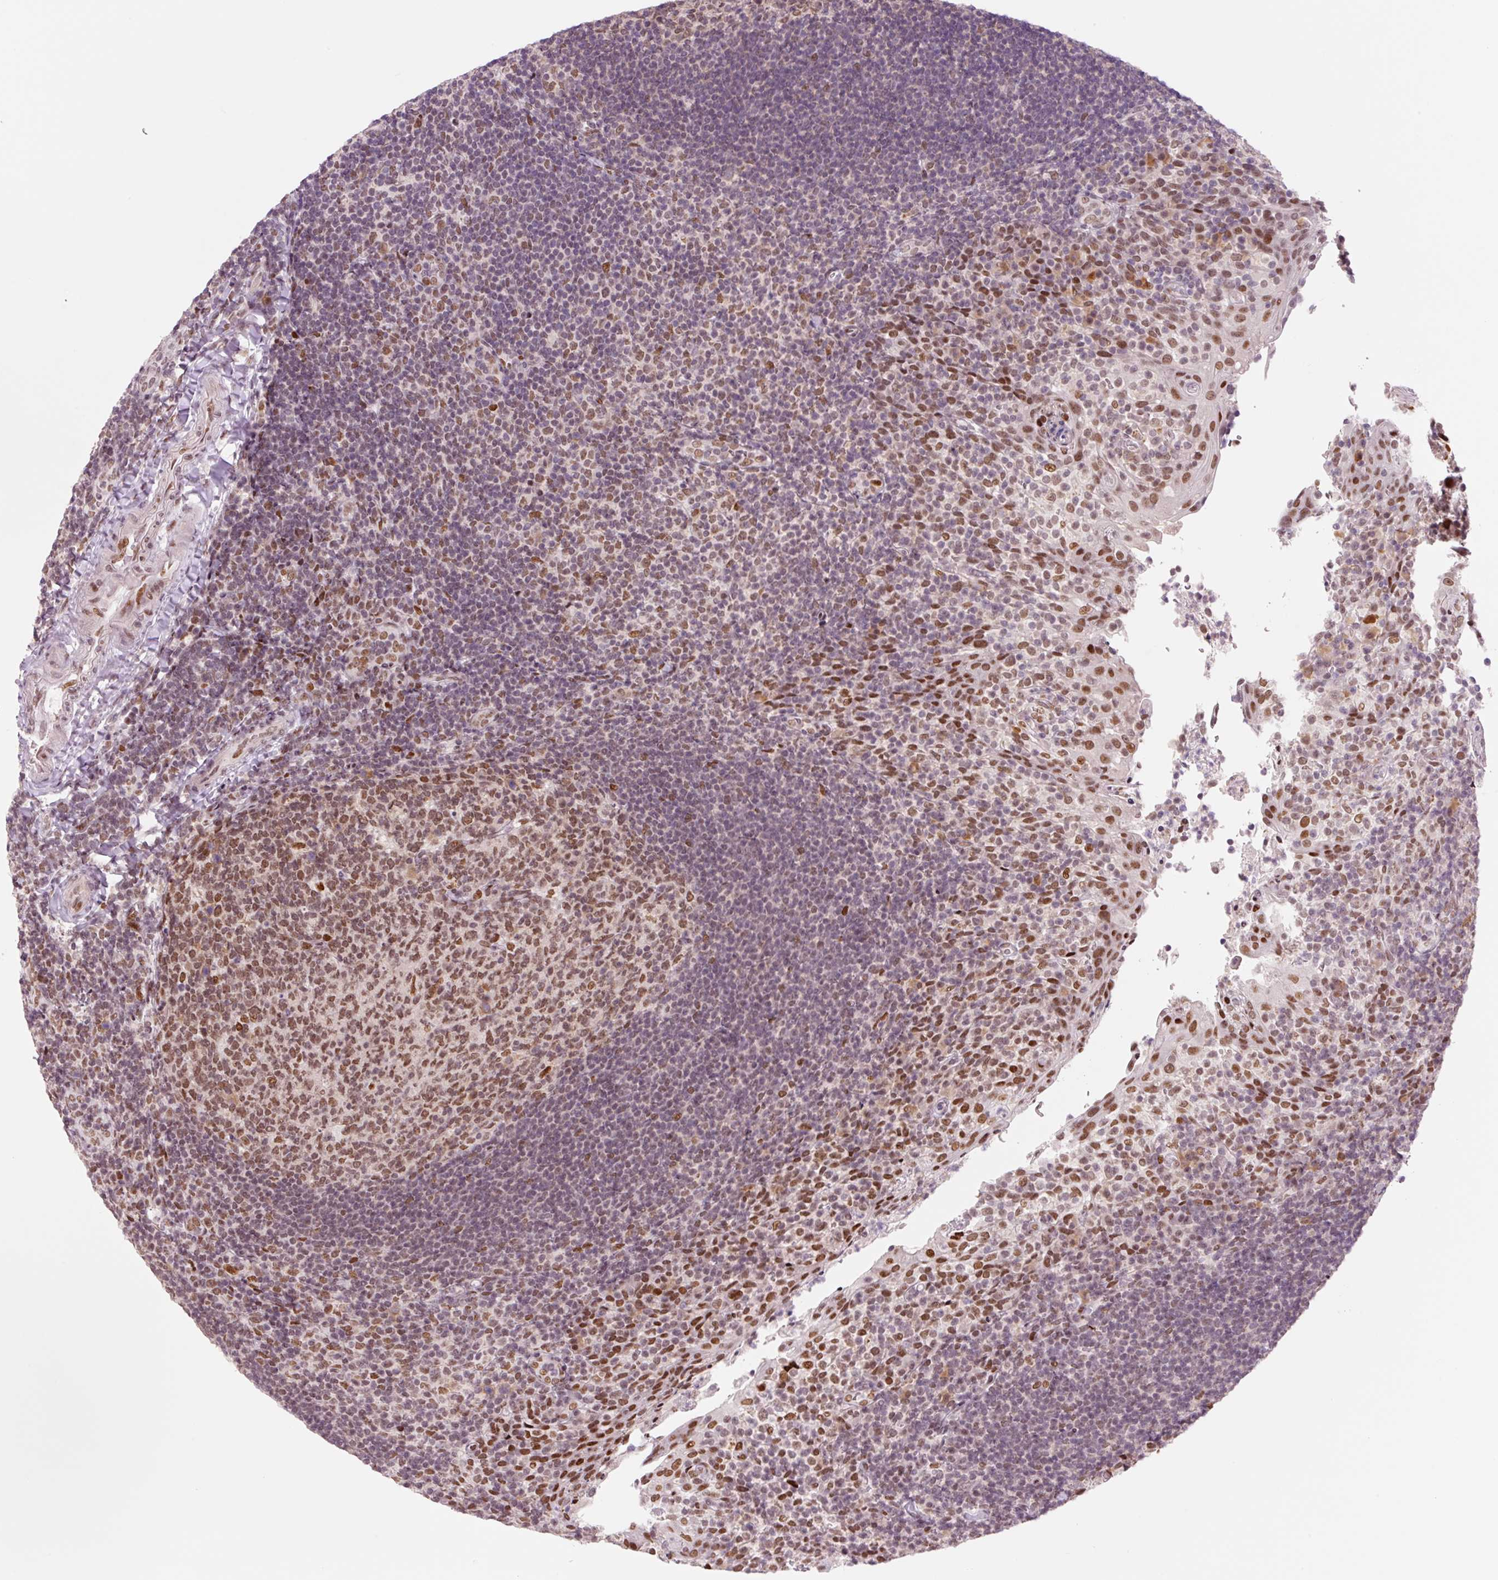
{"staining": {"intensity": "moderate", "quantity": ">75%", "location": "nuclear"}, "tissue": "tonsil", "cell_type": "Germinal center cells", "image_type": "normal", "snomed": [{"axis": "morphology", "description": "Normal tissue, NOS"}, {"axis": "topography", "description": "Tonsil"}], "caption": "Tonsil stained for a protein reveals moderate nuclear positivity in germinal center cells. Ihc stains the protein of interest in brown and the nuclei are stained blue.", "gene": "CCNL2", "patient": {"sex": "female", "age": 10}}